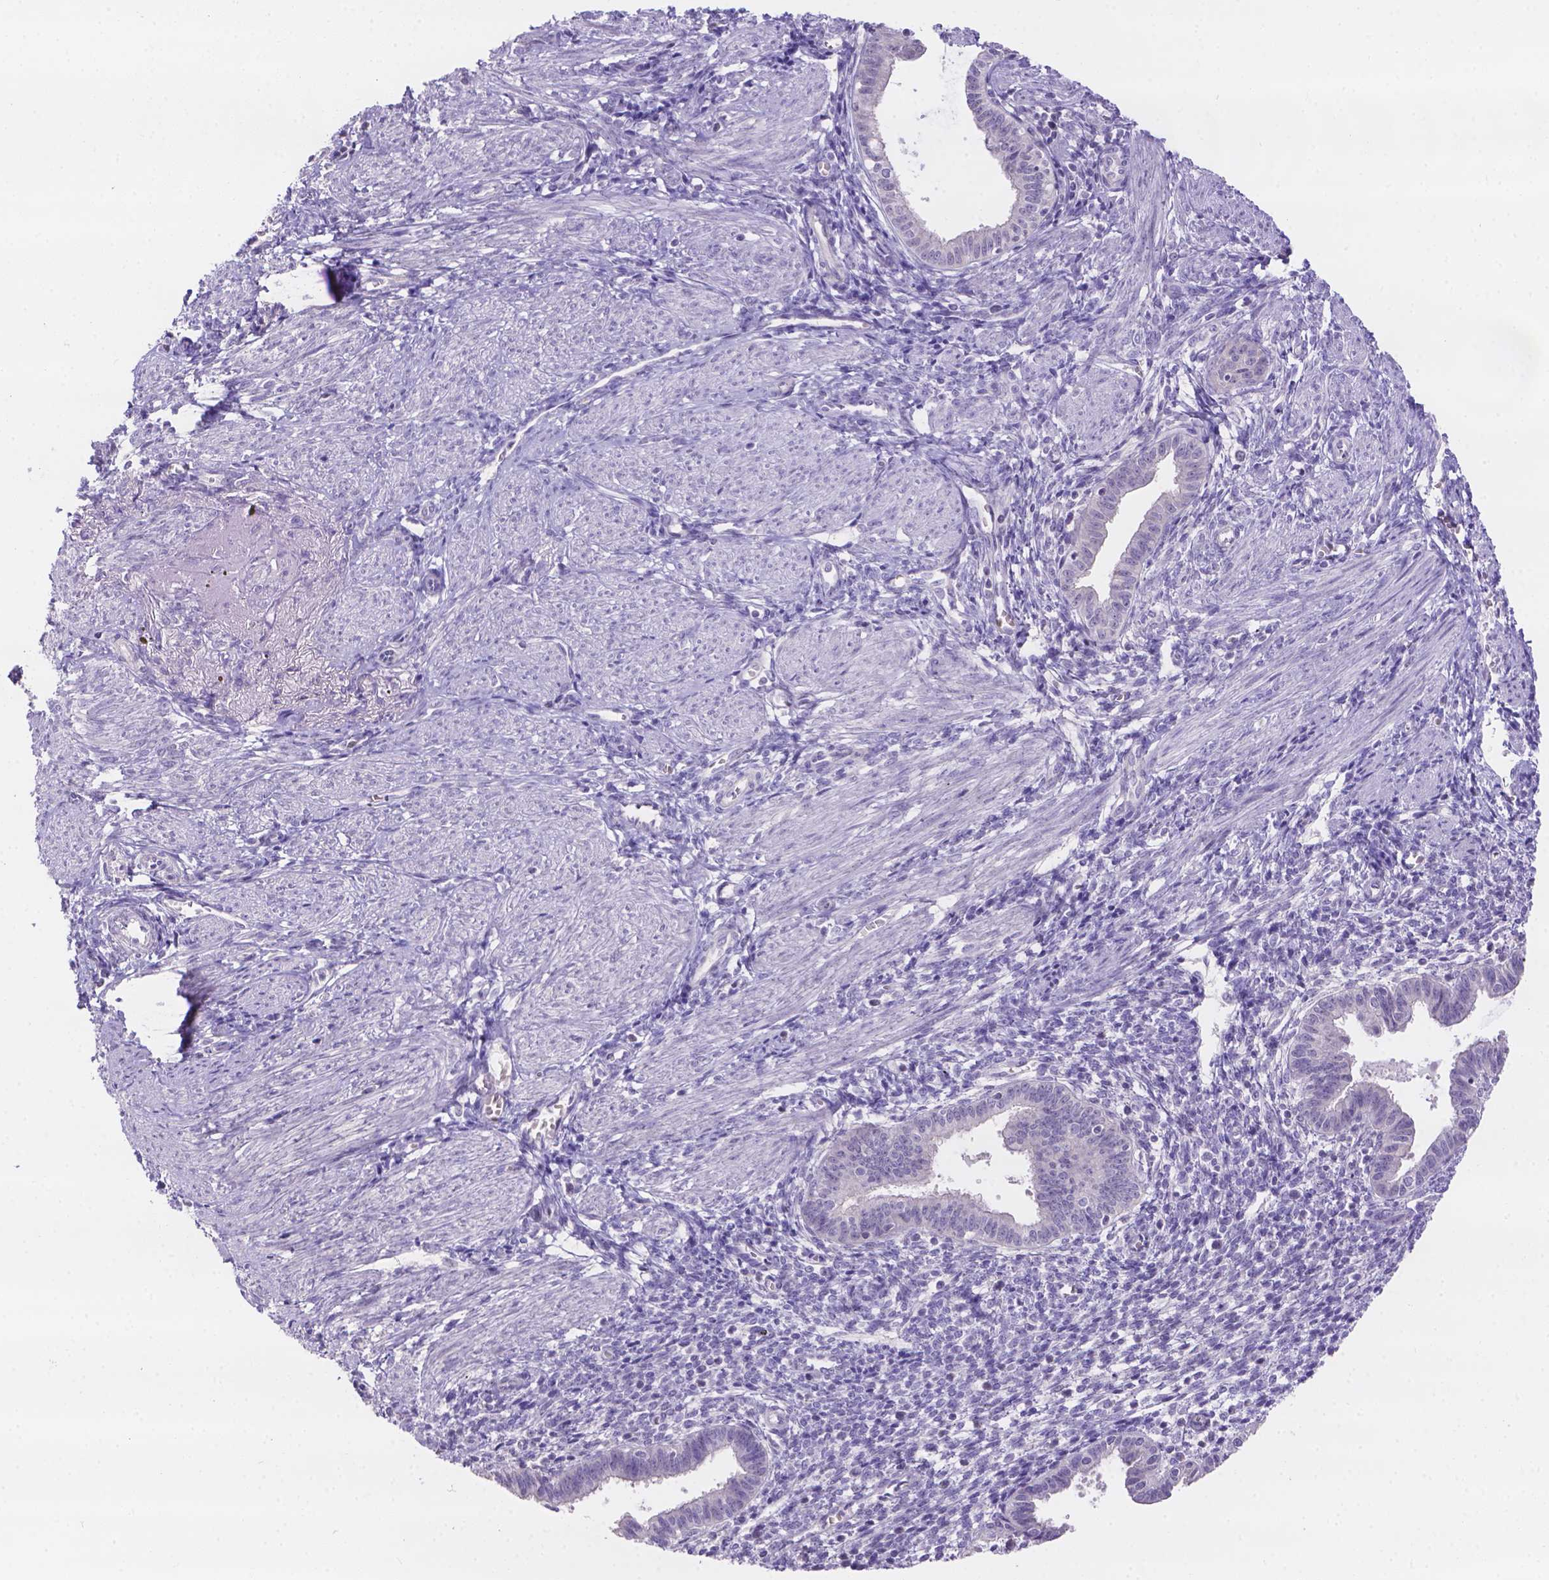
{"staining": {"intensity": "negative", "quantity": "none", "location": "none"}, "tissue": "endometrium", "cell_type": "Cells in endometrial stroma", "image_type": "normal", "snomed": [{"axis": "morphology", "description": "Normal tissue, NOS"}, {"axis": "topography", "description": "Endometrium"}], "caption": "A micrograph of endometrium stained for a protein demonstrates no brown staining in cells in endometrial stroma.", "gene": "CD96", "patient": {"sex": "female", "age": 37}}